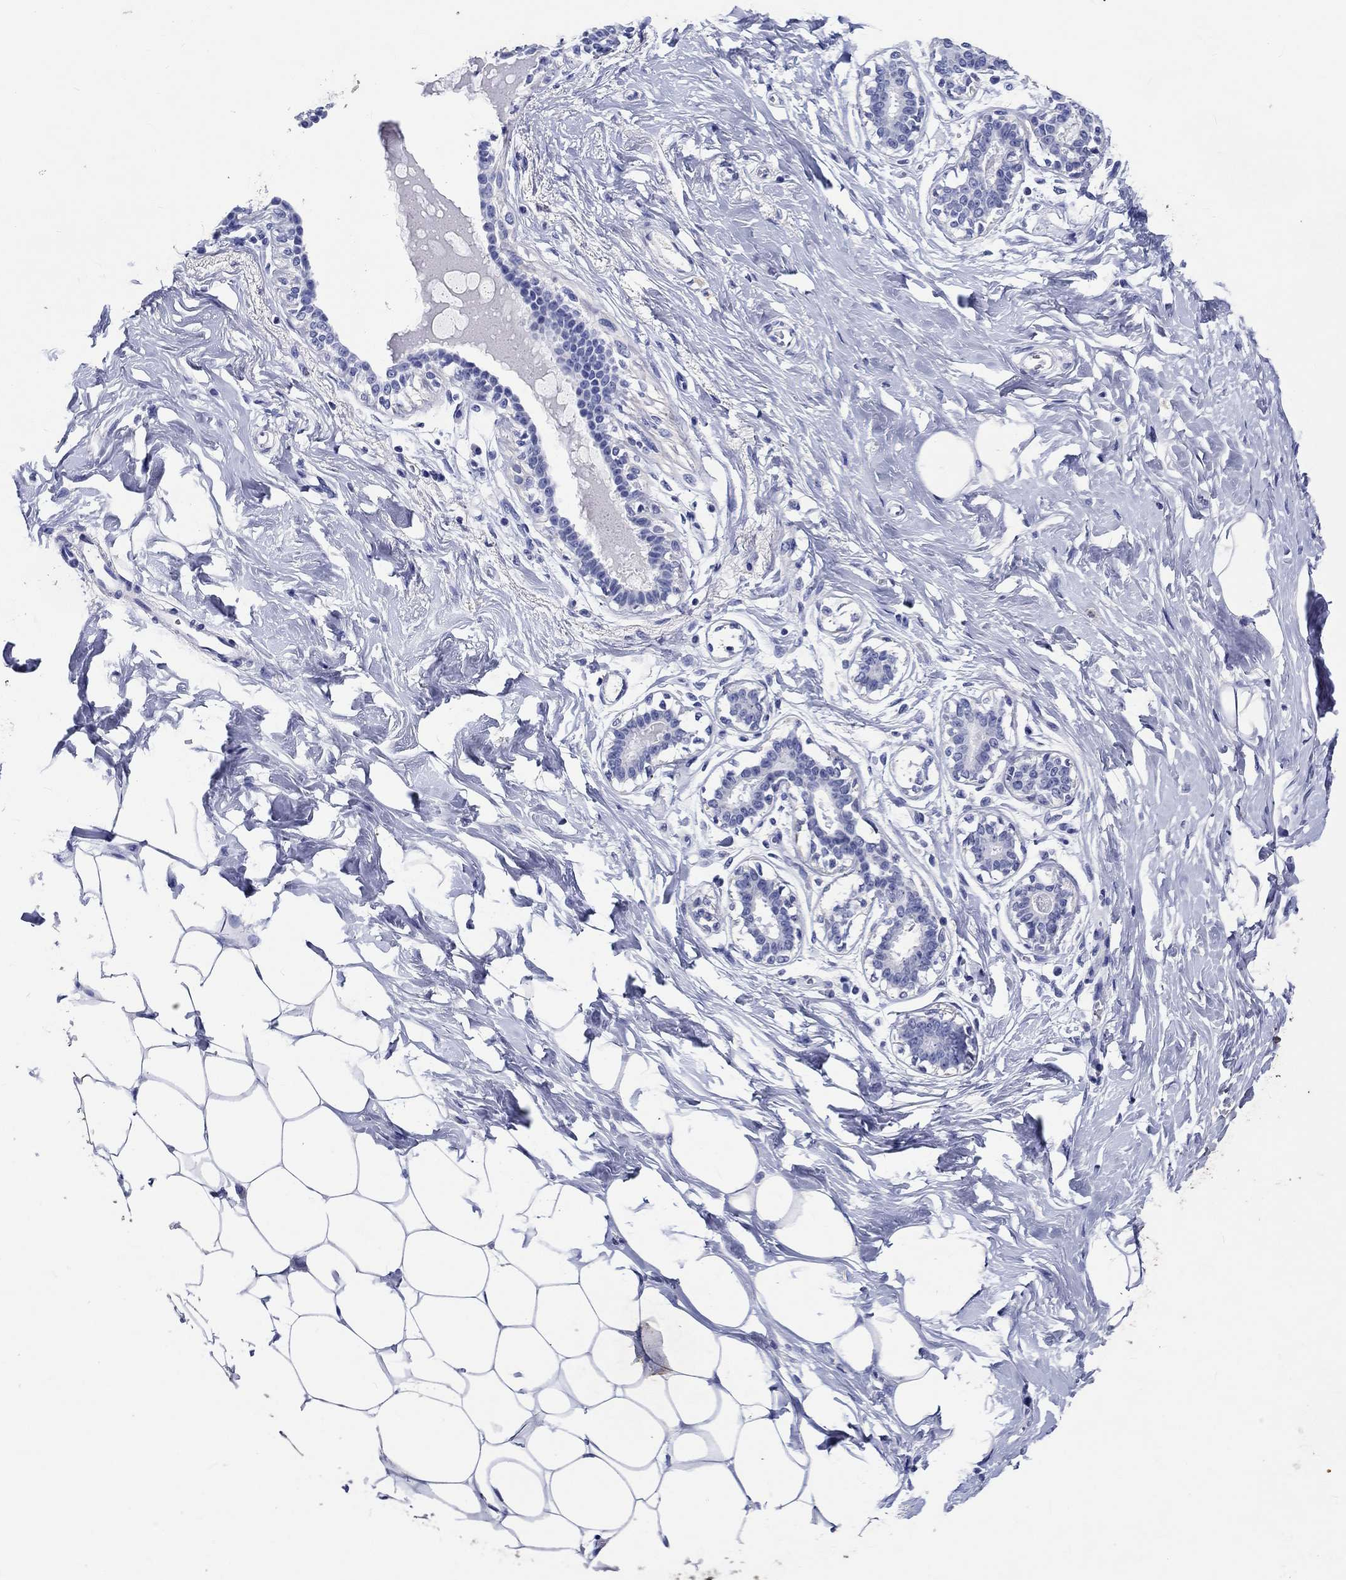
{"staining": {"intensity": "negative", "quantity": "none", "location": "none"}, "tissue": "breast", "cell_type": "Adipocytes", "image_type": "normal", "snomed": [{"axis": "morphology", "description": "Normal tissue, NOS"}, {"axis": "morphology", "description": "Lobular carcinoma, in situ"}, {"axis": "topography", "description": "Breast"}], "caption": "Immunohistochemical staining of unremarkable breast shows no significant staining in adipocytes.", "gene": "EPX", "patient": {"sex": "female", "age": 35}}